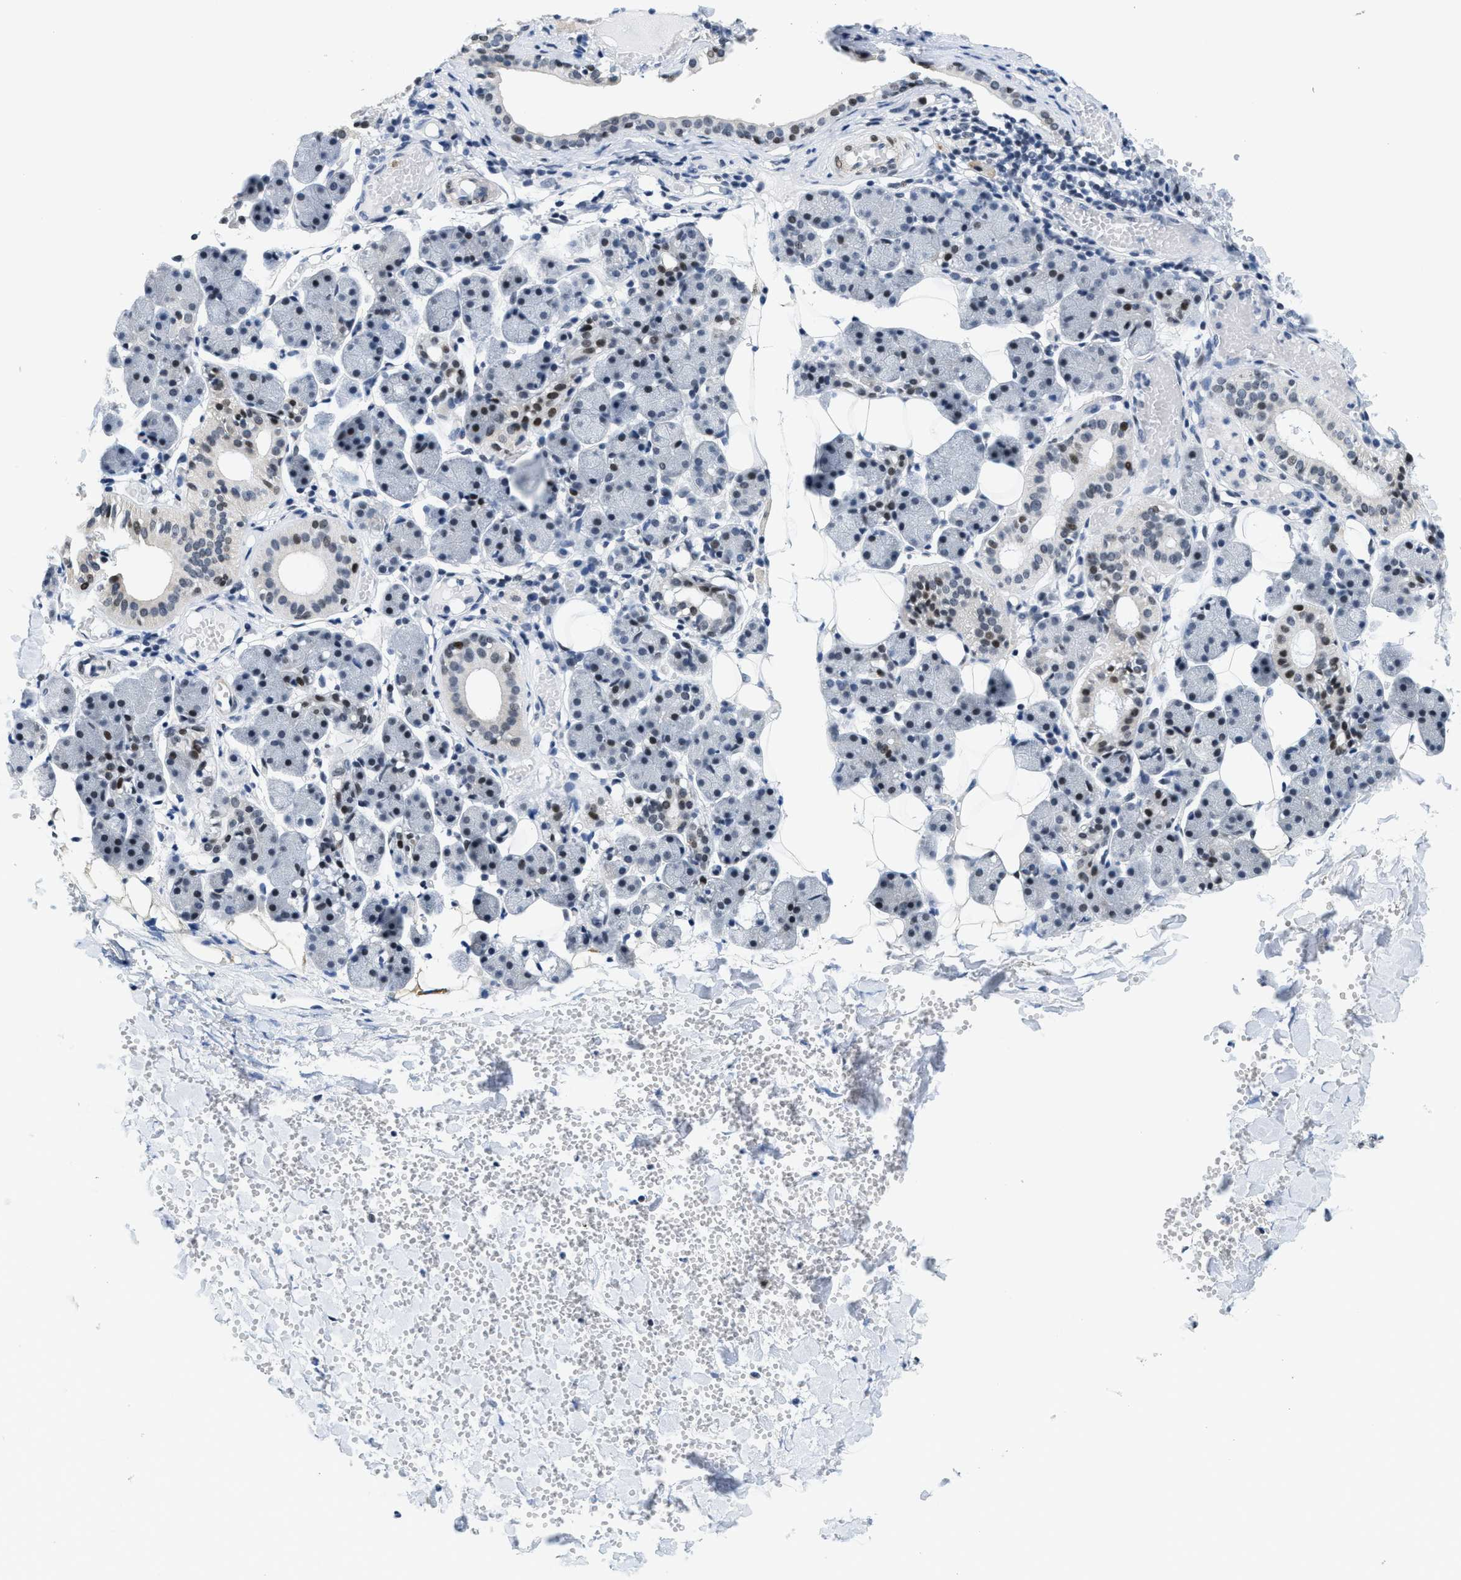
{"staining": {"intensity": "moderate", "quantity": "<25%", "location": "cytoplasmic/membranous,nuclear"}, "tissue": "salivary gland", "cell_type": "Glandular cells", "image_type": "normal", "snomed": [{"axis": "morphology", "description": "Normal tissue, NOS"}, {"axis": "topography", "description": "Salivary gland"}], "caption": "Salivary gland stained with a protein marker shows moderate staining in glandular cells.", "gene": "SETD1B", "patient": {"sex": "female", "age": 33}}